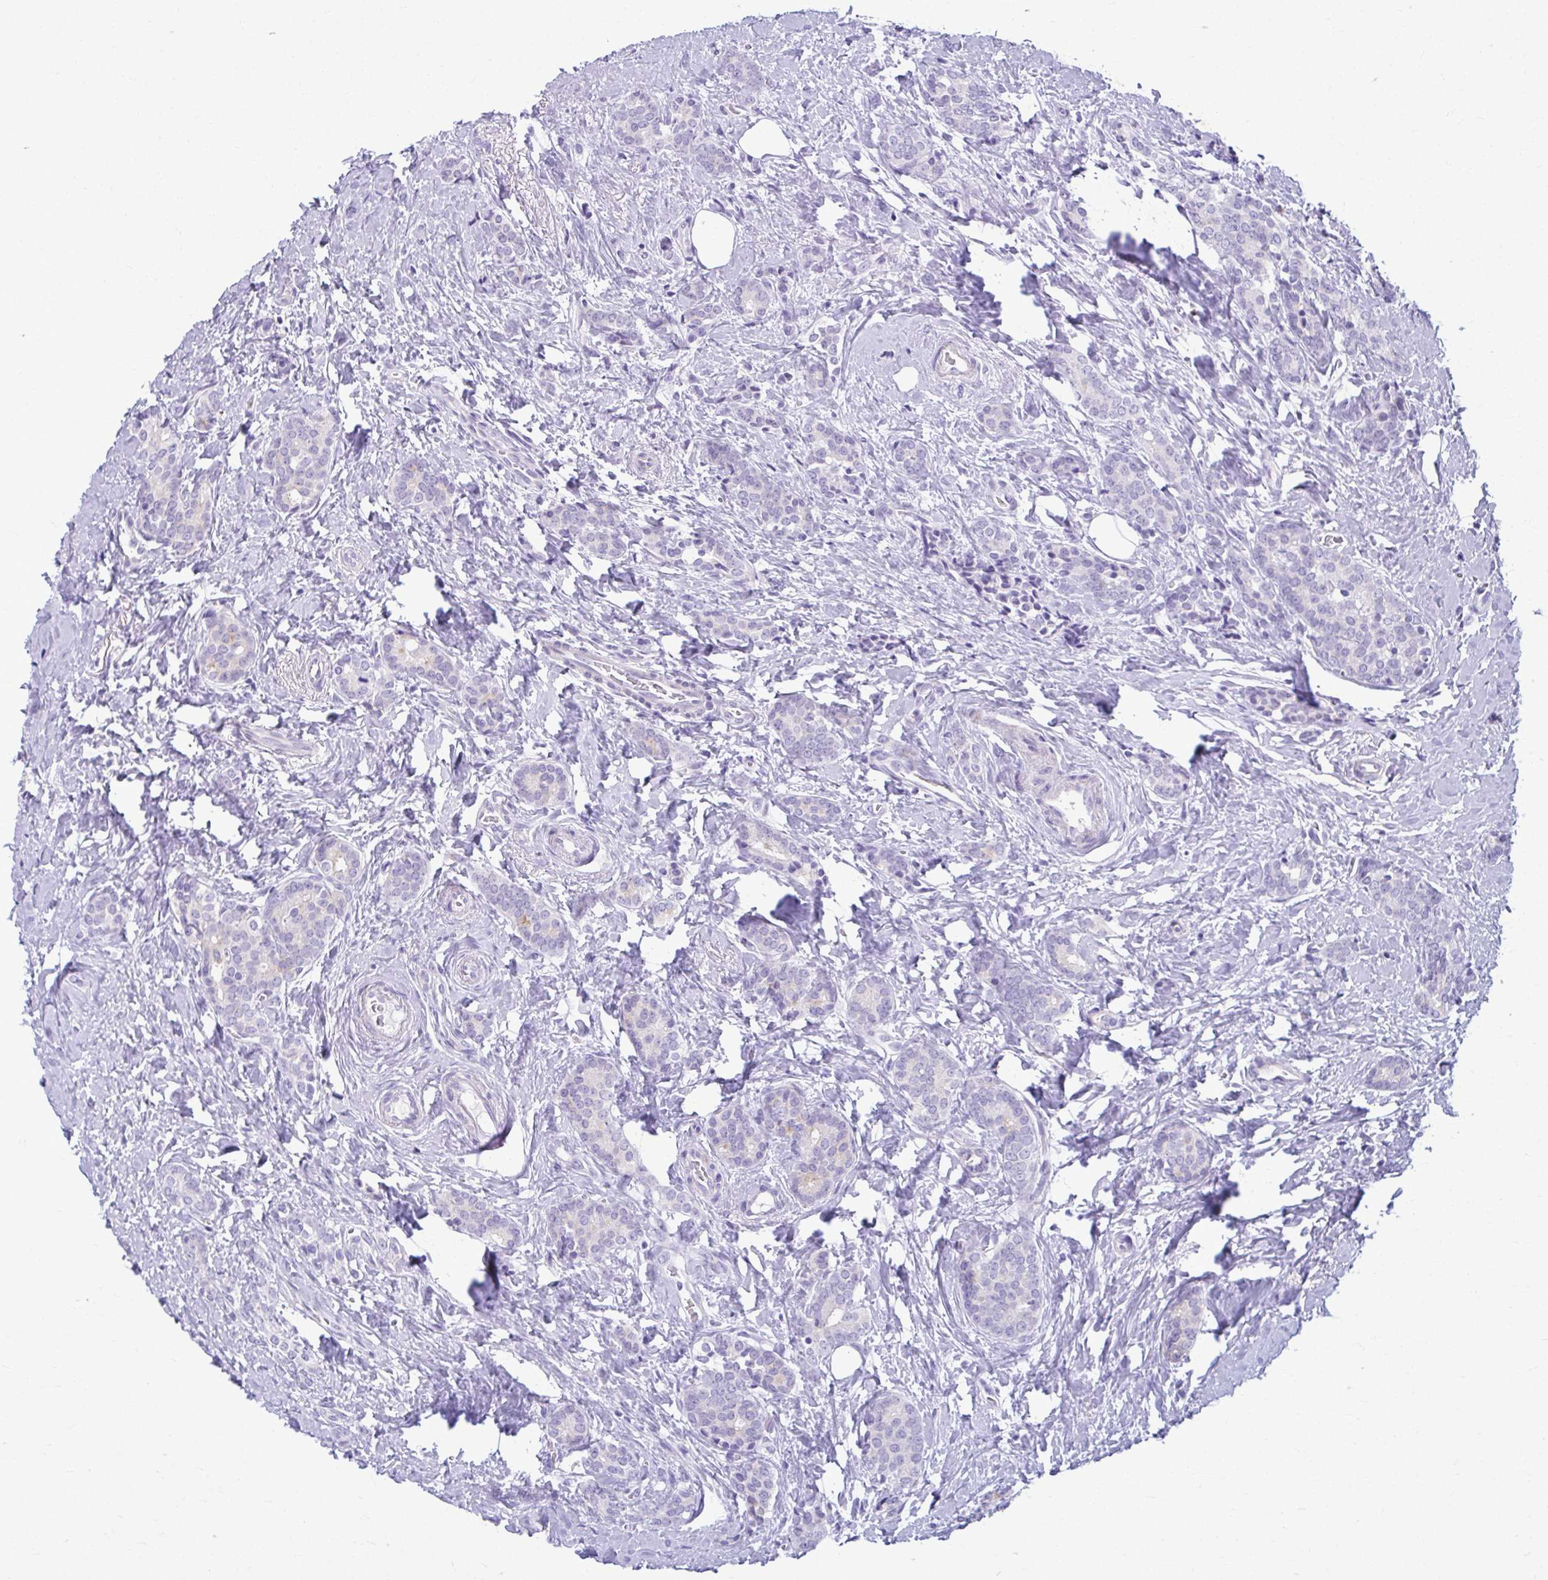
{"staining": {"intensity": "negative", "quantity": "none", "location": "none"}, "tissue": "breast cancer", "cell_type": "Tumor cells", "image_type": "cancer", "snomed": [{"axis": "morphology", "description": "Normal tissue, NOS"}, {"axis": "morphology", "description": "Duct carcinoma"}, {"axis": "topography", "description": "Breast"}], "caption": "Immunohistochemistry of breast invasive ductal carcinoma shows no staining in tumor cells. The staining is performed using DAB (3,3'-diaminobenzidine) brown chromogen with nuclei counter-stained in using hematoxylin.", "gene": "SERPINI1", "patient": {"sex": "female", "age": 77}}